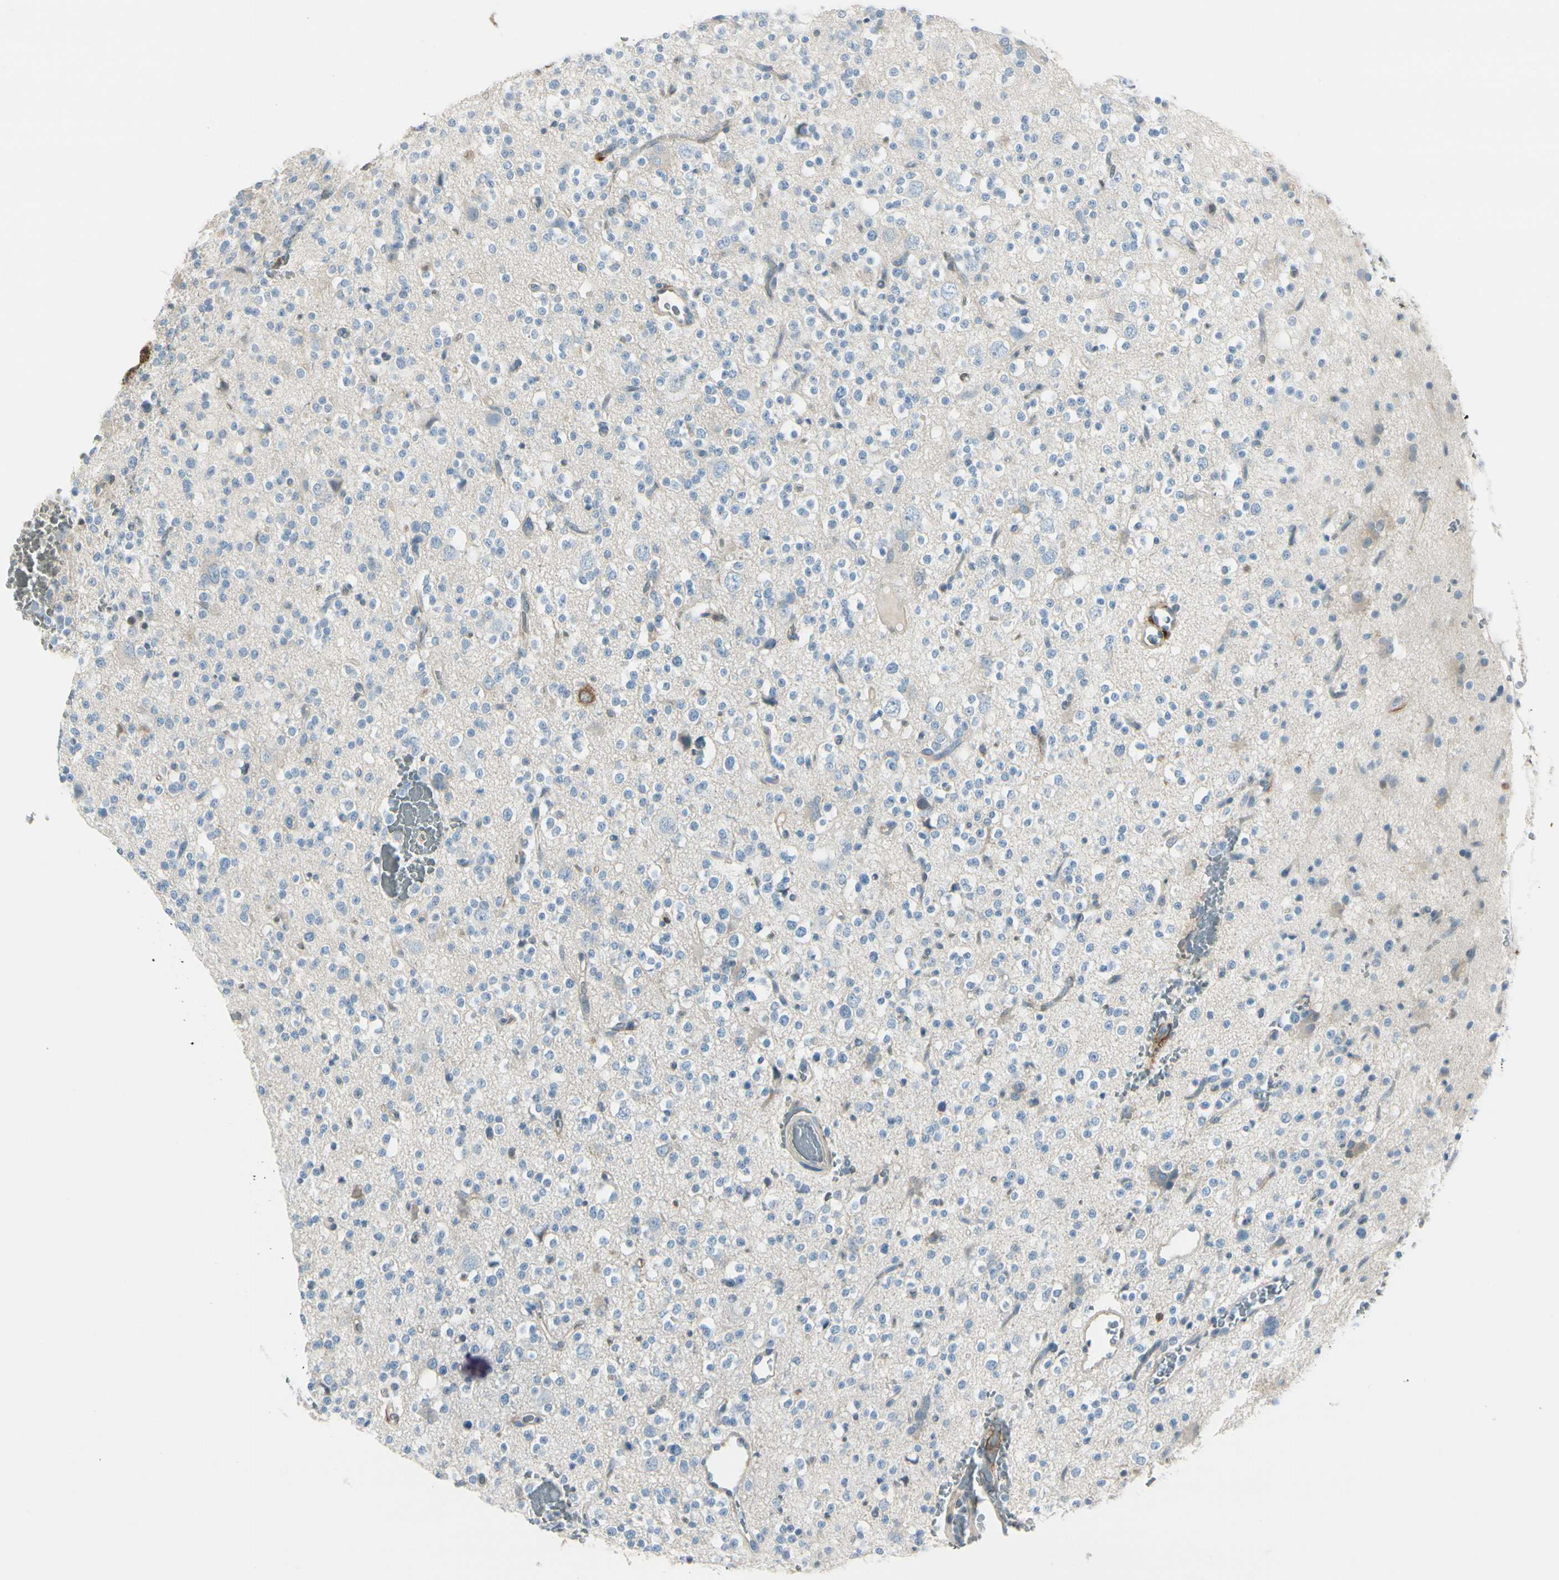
{"staining": {"intensity": "negative", "quantity": "none", "location": "none"}, "tissue": "glioma", "cell_type": "Tumor cells", "image_type": "cancer", "snomed": [{"axis": "morphology", "description": "Glioma, malignant, High grade"}, {"axis": "topography", "description": "Brain"}], "caption": "IHC of malignant high-grade glioma reveals no positivity in tumor cells.", "gene": "TRAF1", "patient": {"sex": "male", "age": 47}}